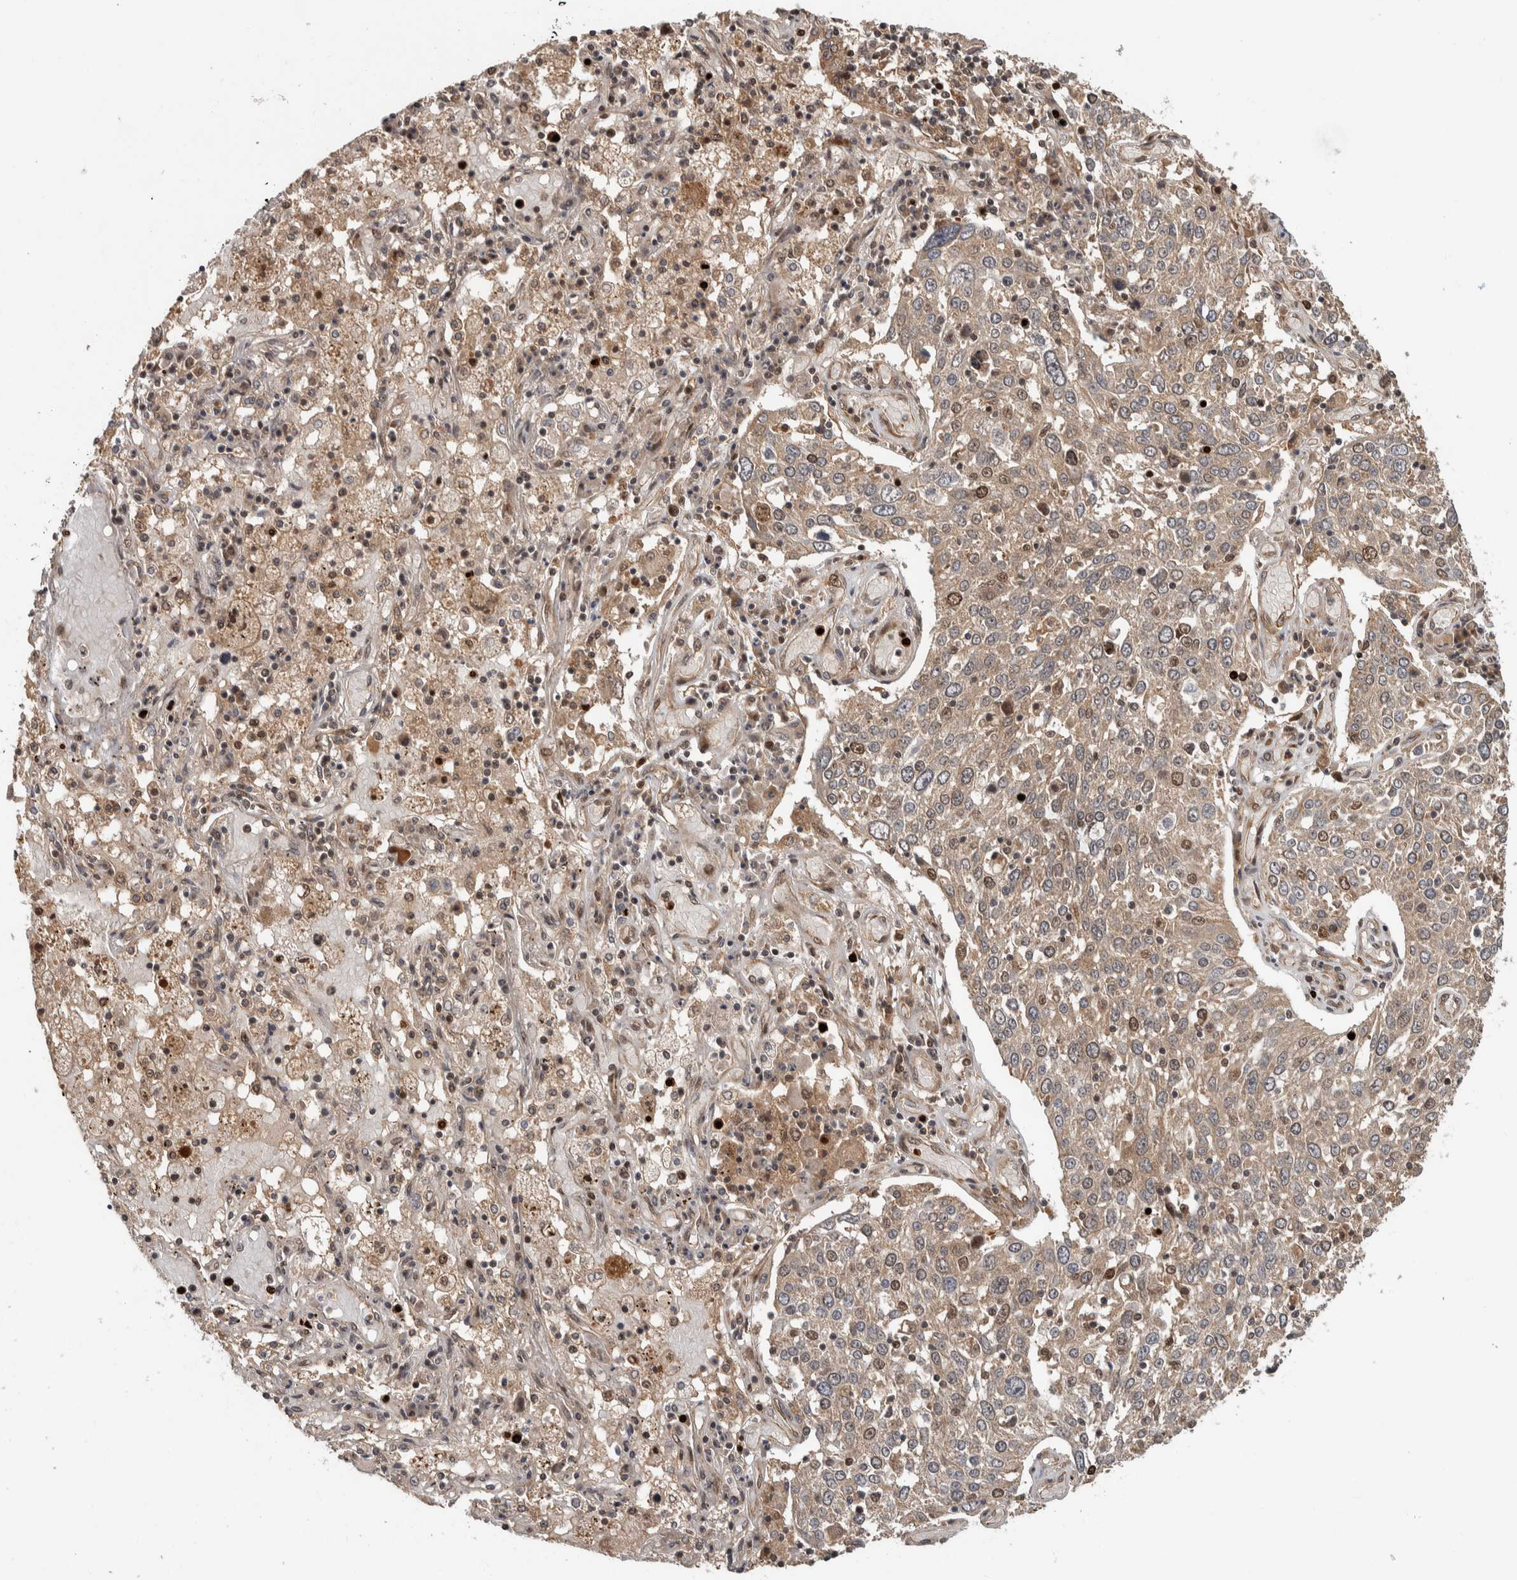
{"staining": {"intensity": "weak", "quantity": ">75%", "location": "cytoplasmic/membranous,nuclear"}, "tissue": "lung cancer", "cell_type": "Tumor cells", "image_type": "cancer", "snomed": [{"axis": "morphology", "description": "Squamous cell carcinoma, NOS"}, {"axis": "topography", "description": "Lung"}], "caption": "Immunohistochemistry histopathology image of neoplastic tissue: lung cancer stained using immunohistochemistry shows low levels of weak protein expression localized specifically in the cytoplasmic/membranous and nuclear of tumor cells, appearing as a cytoplasmic/membranous and nuclear brown color.", "gene": "RPS6KA4", "patient": {"sex": "male", "age": 65}}